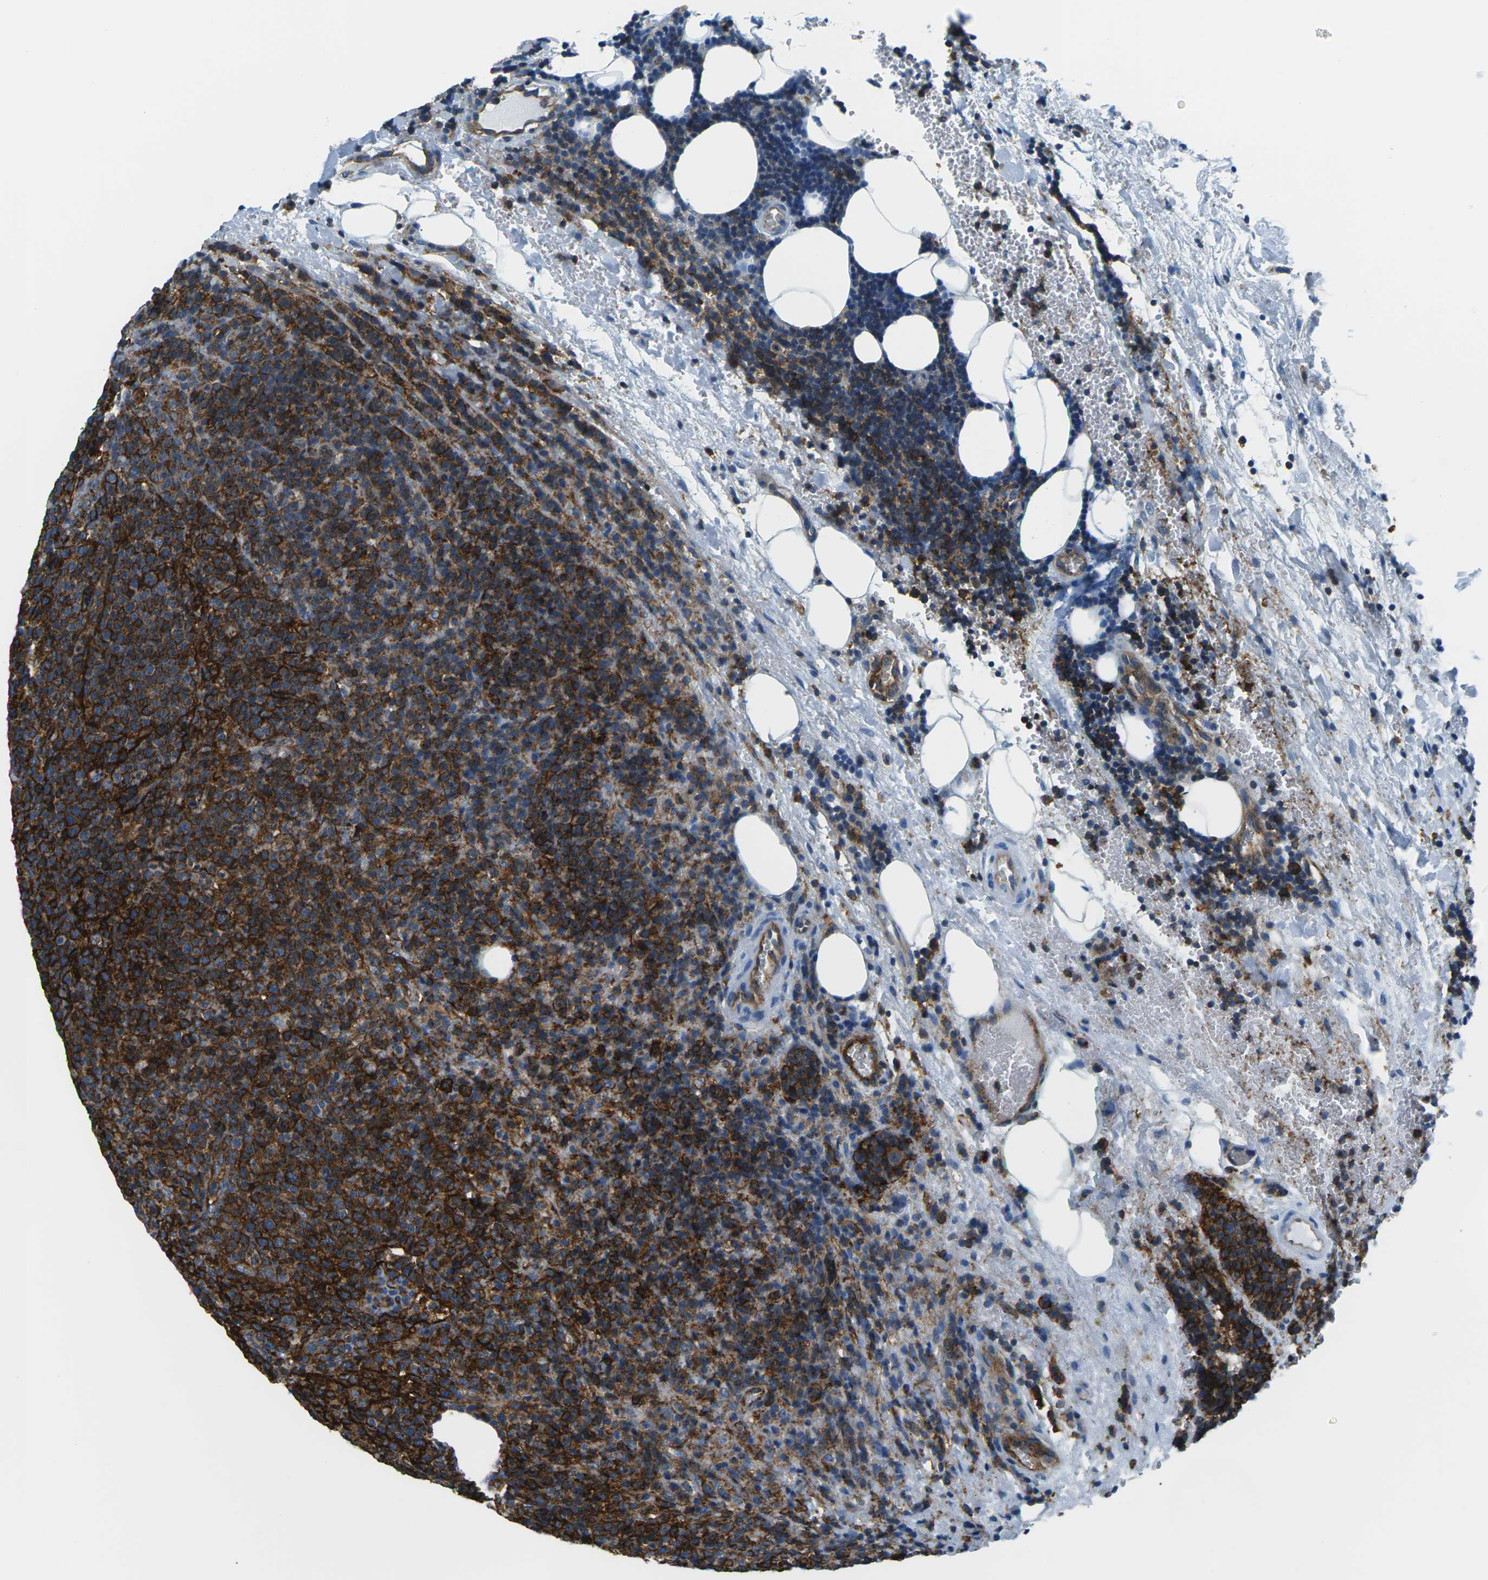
{"staining": {"intensity": "strong", "quantity": ">75%", "location": "cytoplasmic/membranous,nuclear"}, "tissue": "lymphoma", "cell_type": "Tumor cells", "image_type": "cancer", "snomed": [{"axis": "morphology", "description": "Malignant lymphoma, non-Hodgkin's type, High grade"}, {"axis": "topography", "description": "Lymph node"}], "caption": "IHC of lymphoma shows high levels of strong cytoplasmic/membranous and nuclear expression in about >75% of tumor cells.", "gene": "SOCS4", "patient": {"sex": "male", "age": 61}}